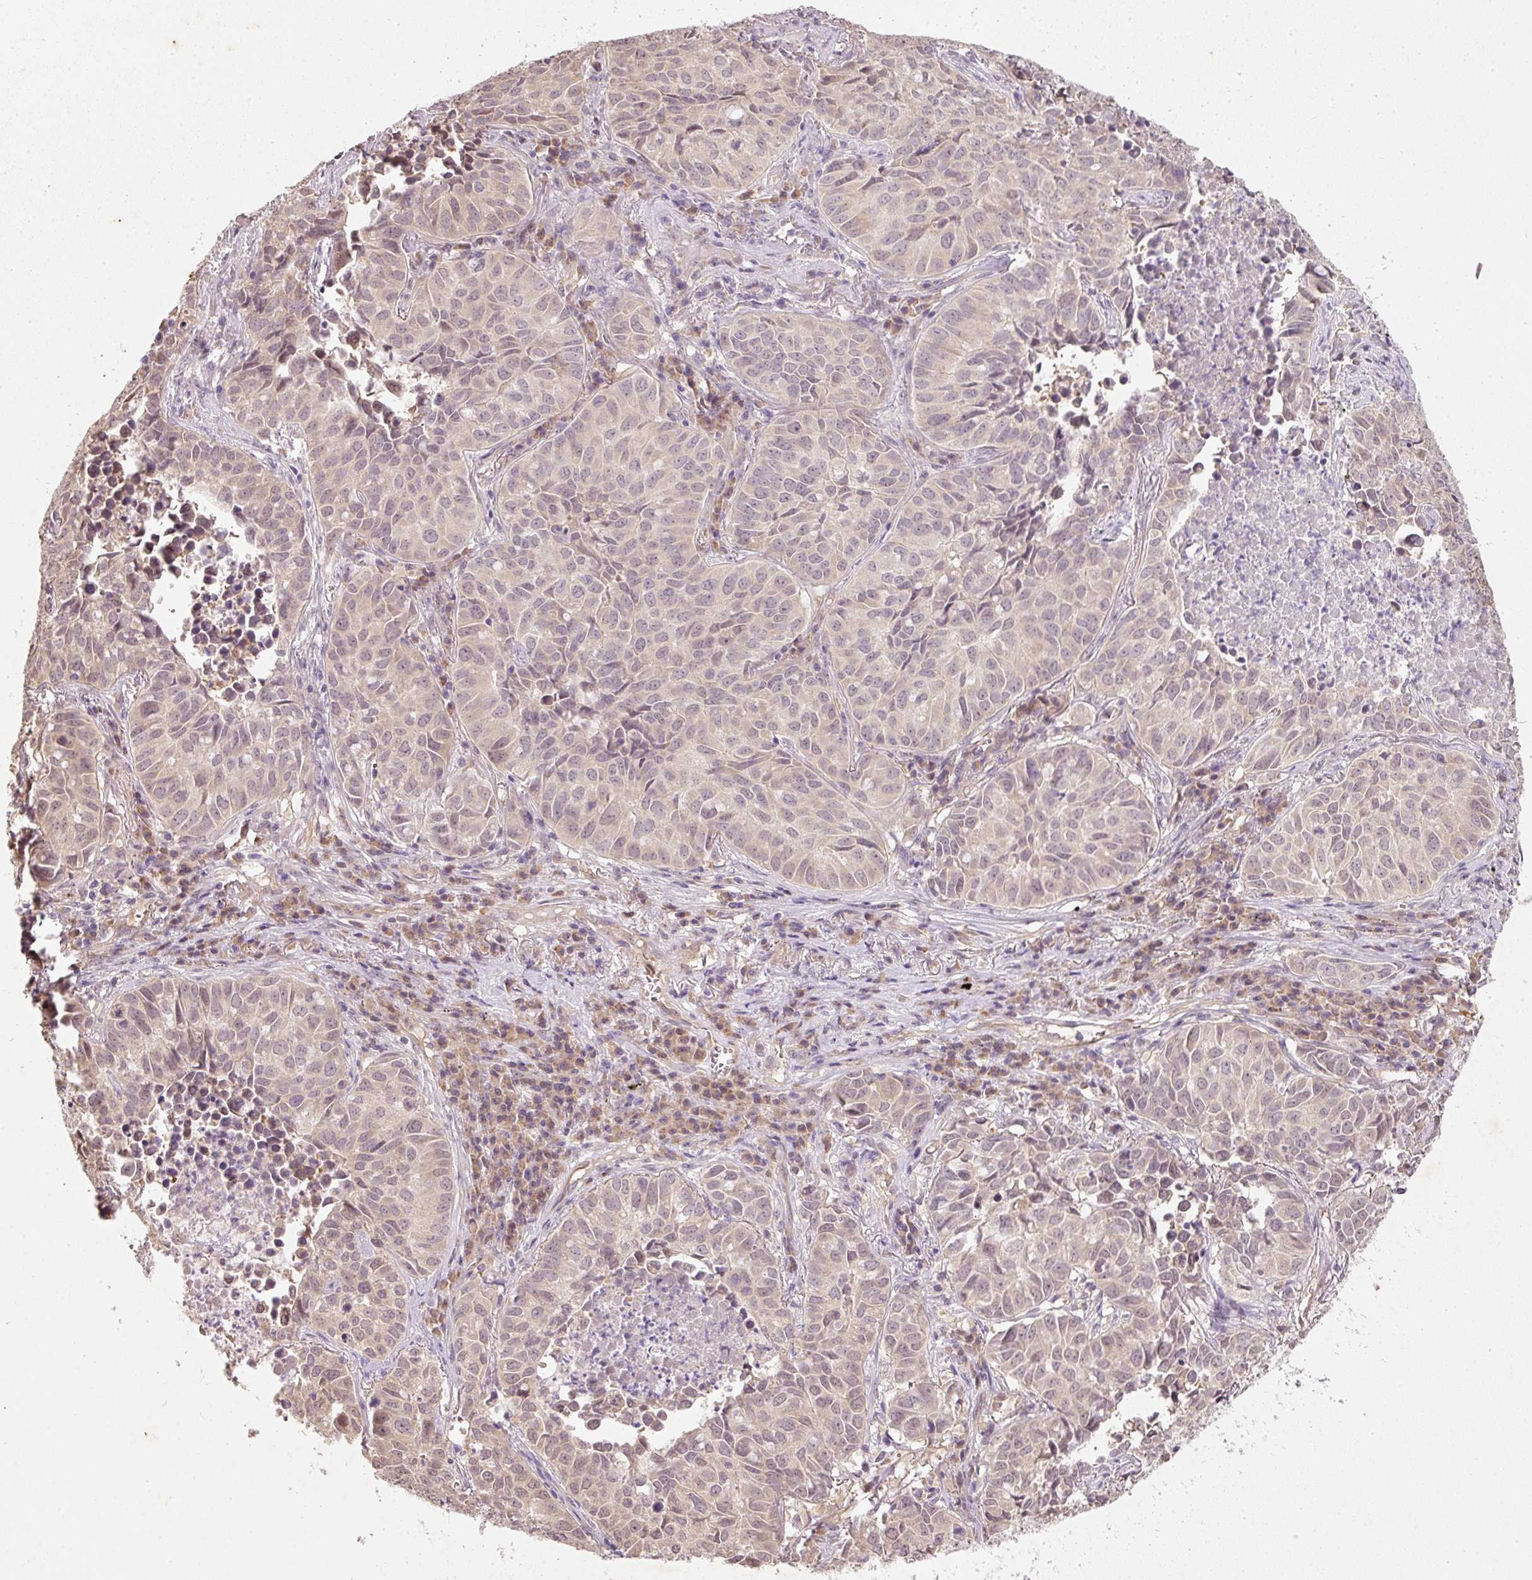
{"staining": {"intensity": "weak", "quantity": "25%-75%", "location": "cytoplasmic/membranous"}, "tissue": "lung cancer", "cell_type": "Tumor cells", "image_type": "cancer", "snomed": [{"axis": "morphology", "description": "Adenocarcinoma, NOS"}, {"axis": "topography", "description": "Lung"}], "caption": "Weak cytoplasmic/membranous positivity is present in approximately 25%-75% of tumor cells in lung adenocarcinoma.", "gene": "RGL2", "patient": {"sex": "female", "age": 50}}